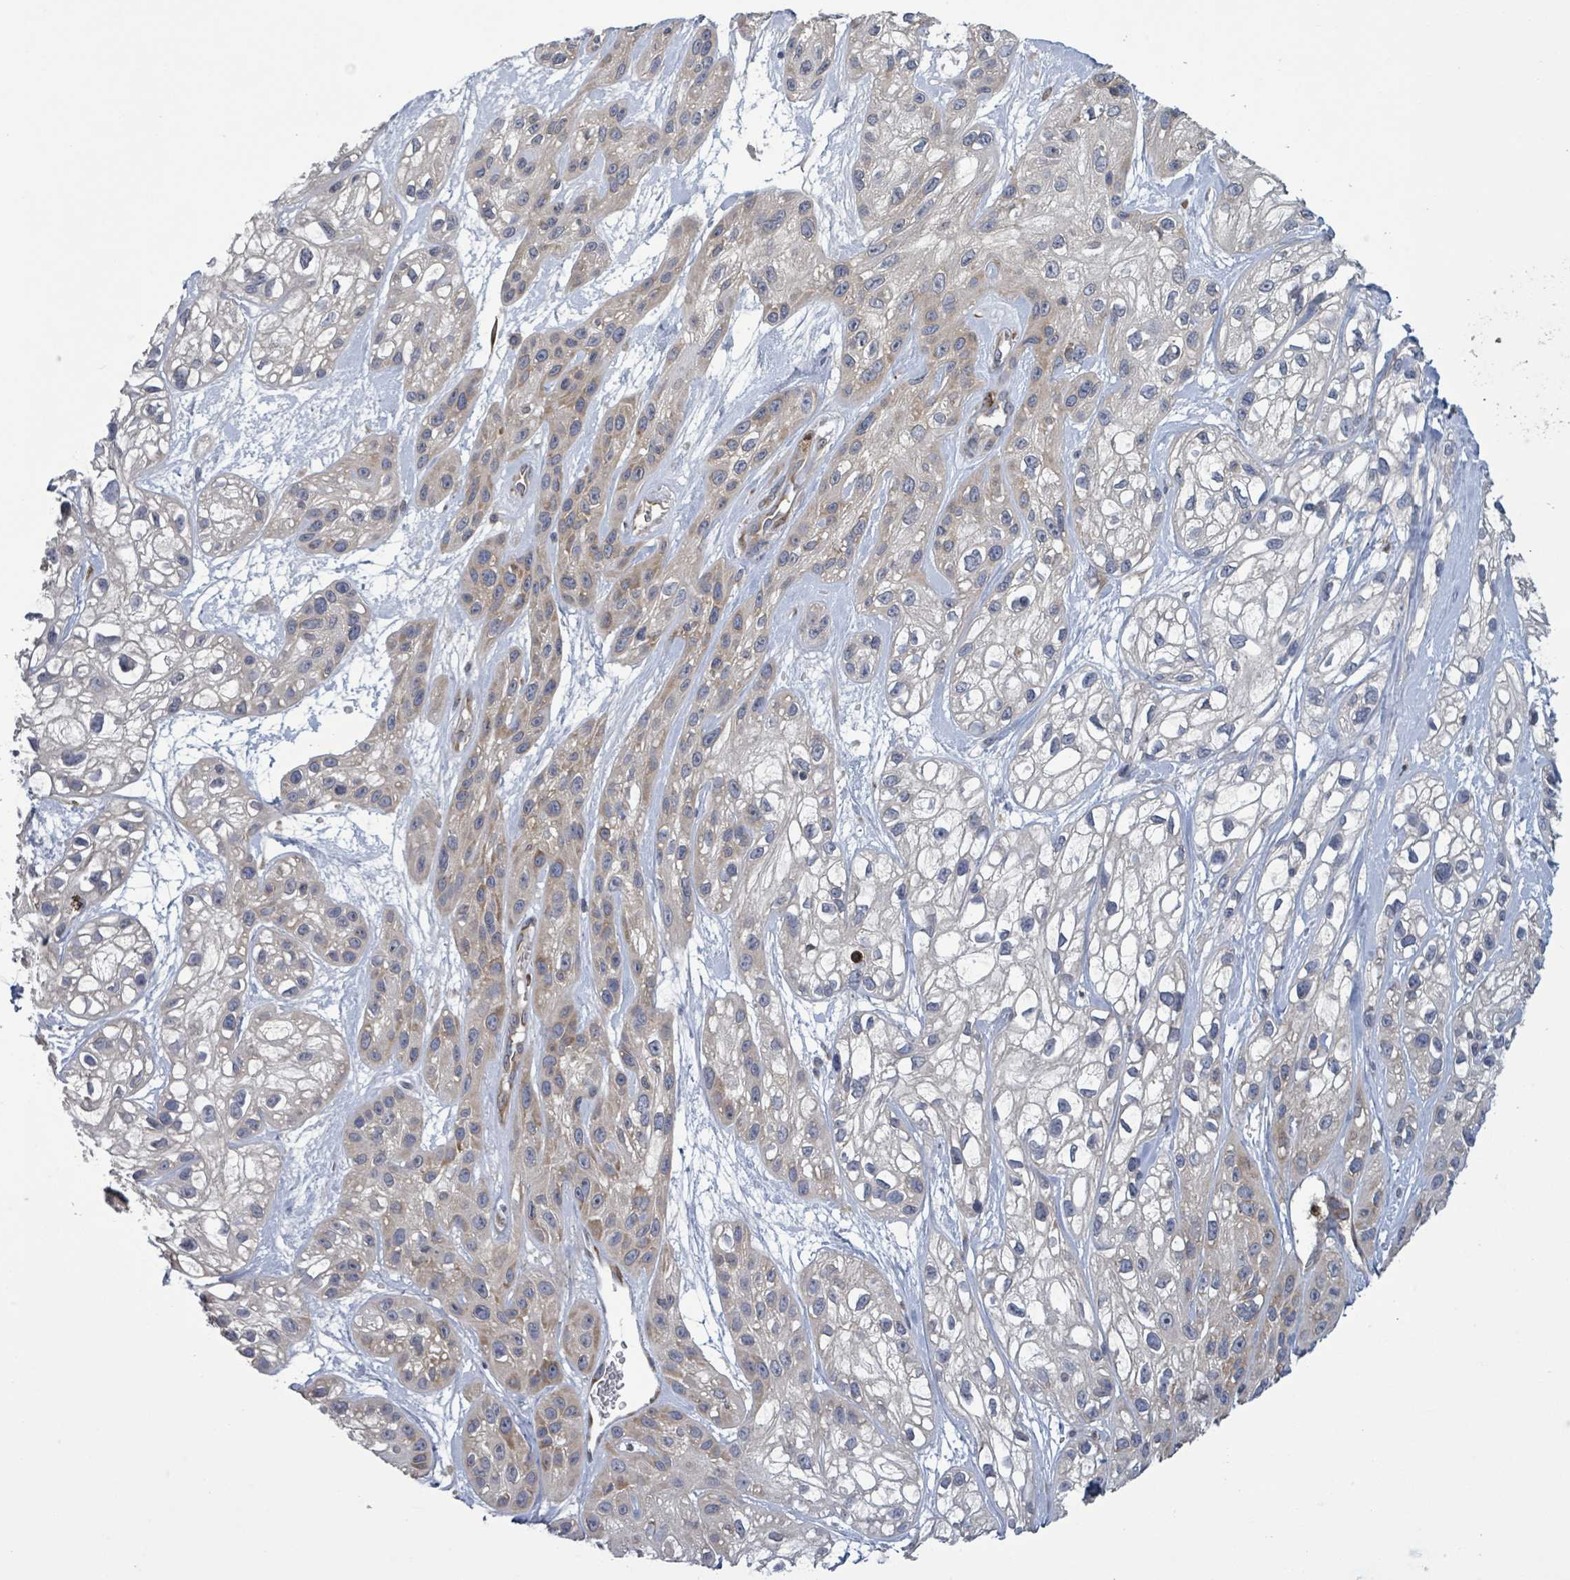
{"staining": {"intensity": "weak", "quantity": "25%-75%", "location": "cytoplasmic/membranous"}, "tissue": "skin cancer", "cell_type": "Tumor cells", "image_type": "cancer", "snomed": [{"axis": "morphology", "description": "Squamous cell carcinoma, NOS"}, {"axis": "topography", "description": "Skin"}], "caption": "Immunohistochemistry staining of skin squamous cell carcinoma, which demonstrates low levels of weak cytoplasmic/membranous staining in approximately 25%-75% of tumor cells indicating weak cytoplasmic/membranous protein staining. The staining was performed using DAB (3,3'-diaminobenzidine) (brown) for protein detection and nuclei were counterstained in hematoxylin (blue).", "gene": "SERPINE3", "patient": {"sex": "male", "age": 82}}